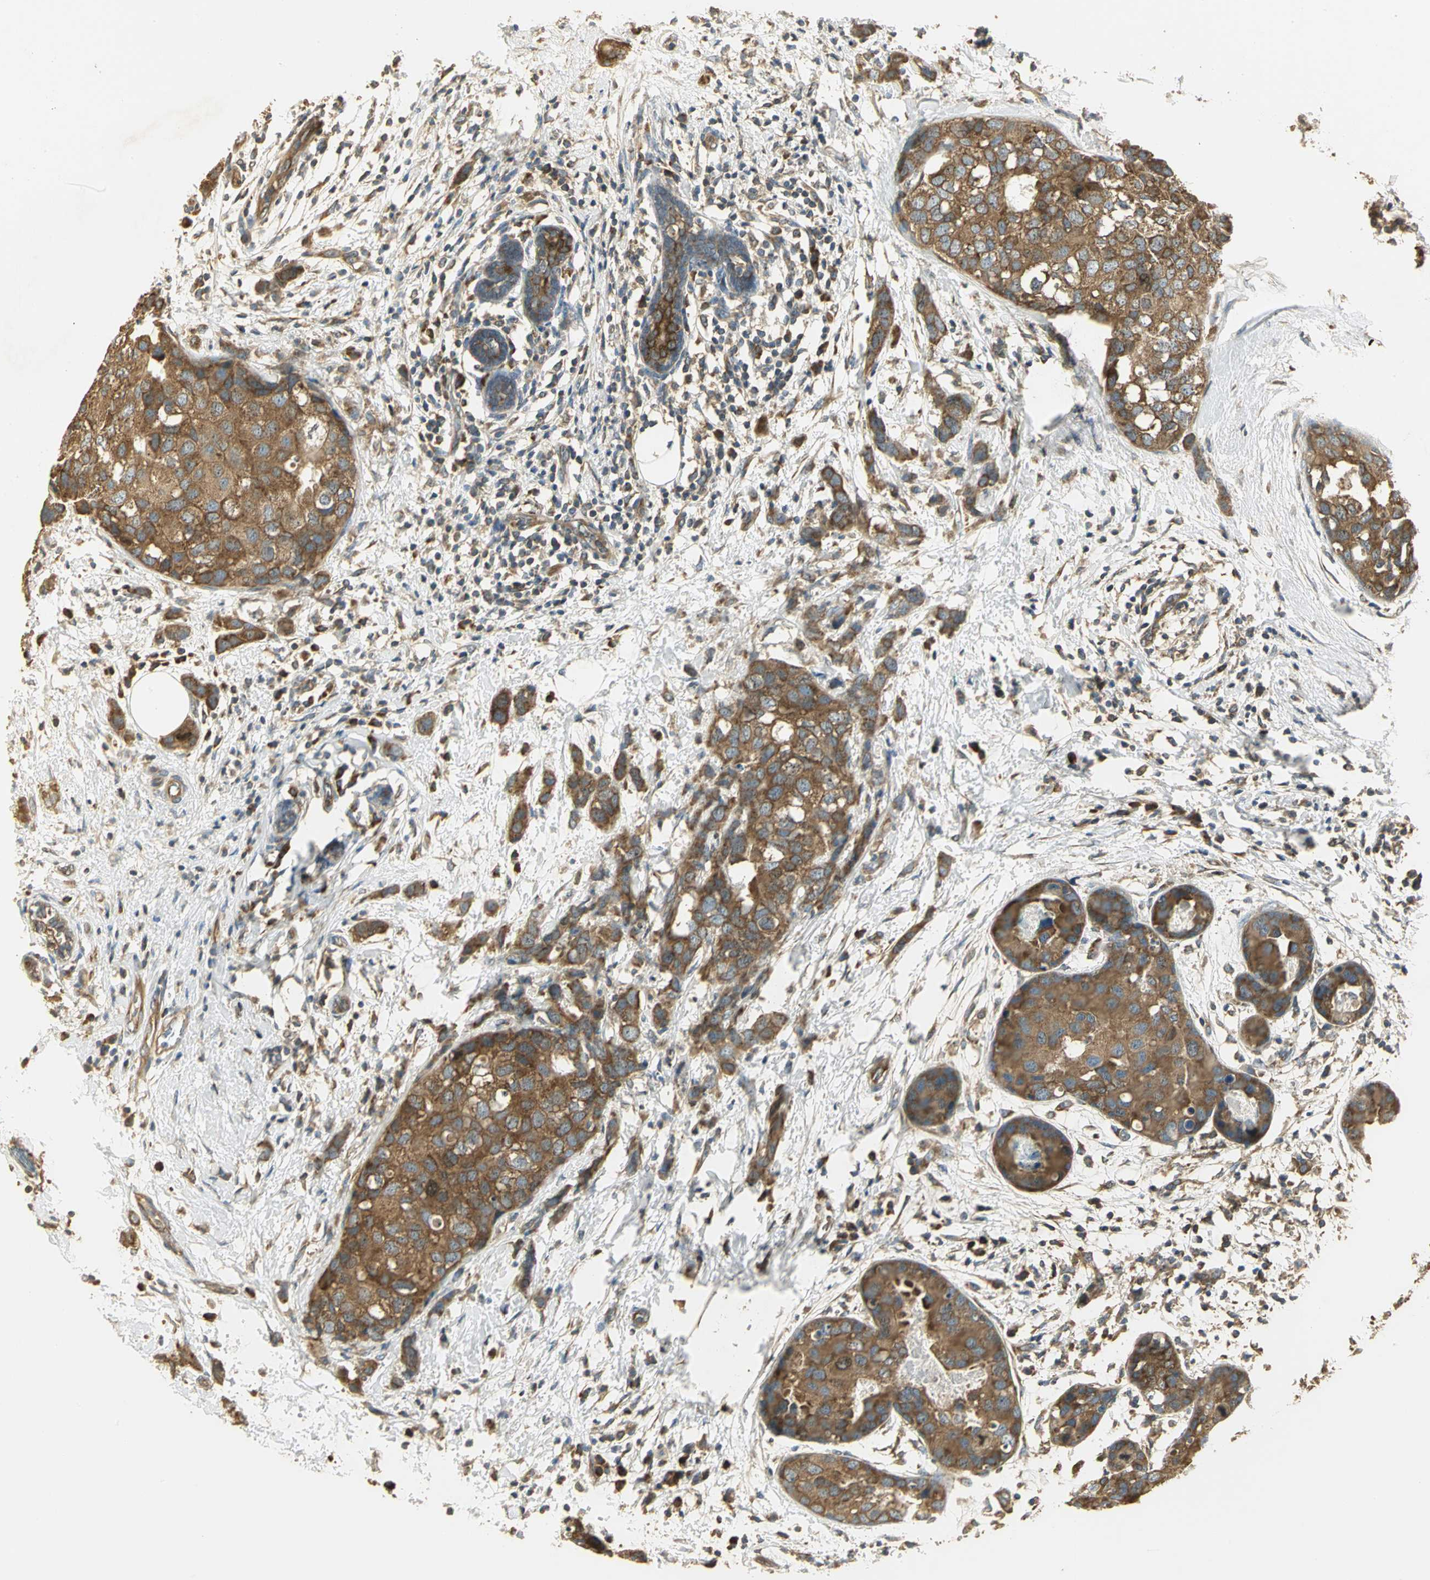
{"staining": {"intensity": "strong", "quantity": ">75%", "location": "cytoplasmic/membranous"}, "tissue": "breast cancer", "cell_type": "Tumor cells", "image_type": "cancer", "snomed": [{"axis": "morphology", "description": "Normal tissue, NOS"}, {"axis": "morphology", "description": "Duct carcinoma"}, {"axis": "topography", "description": "Breast"}], "caption": "This is a histology image of IHC staining of breast cancer (intraductal carcinoma), which shows strong positivity in the cytoplasmic/membranous of tumor cells.", "gene": "RARS1", "patient": {"sex": "female", "age": 50}}